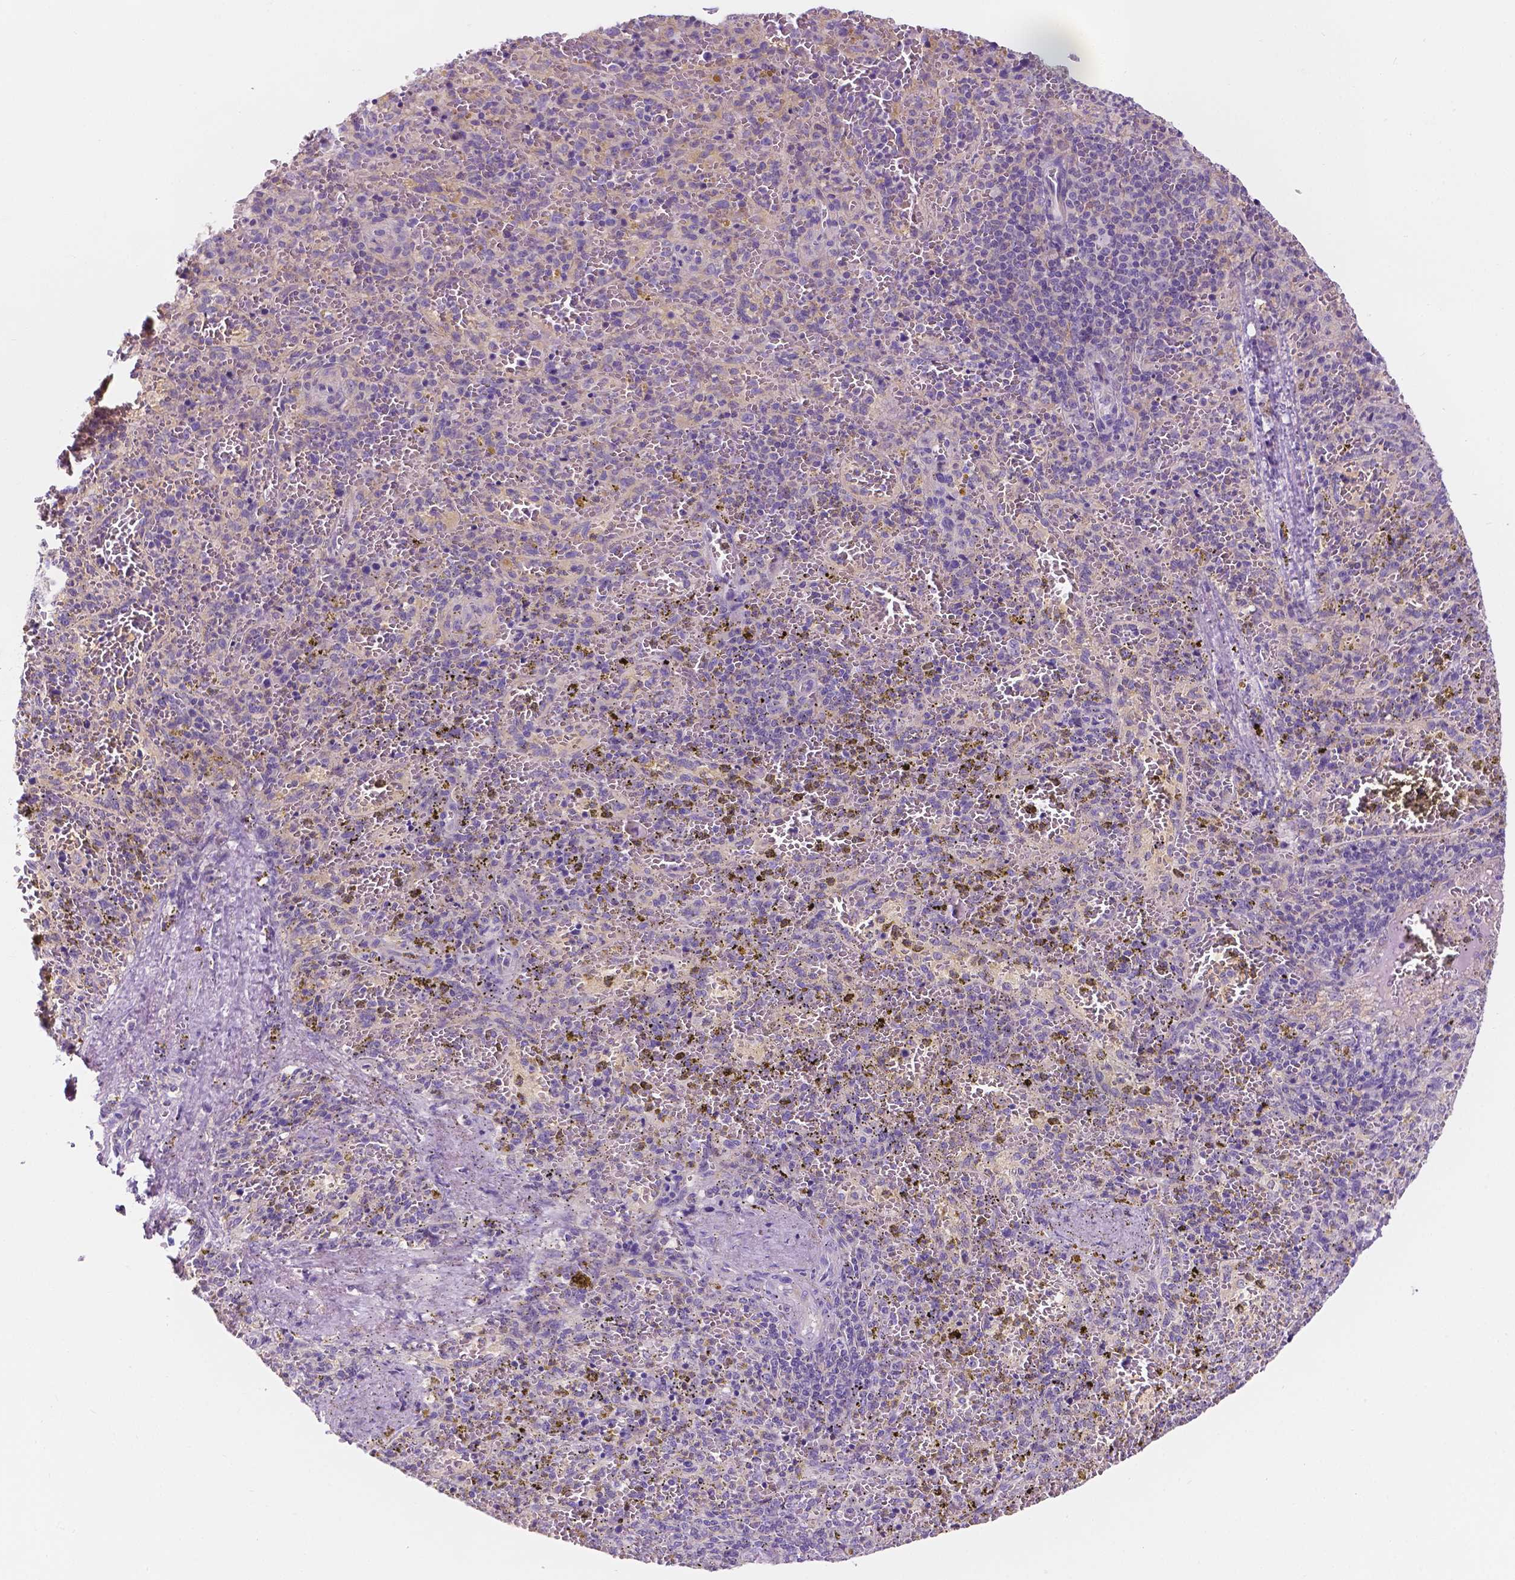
{"staining": {"intensity": "negative", "quantity": "none", "location": "none"}, "tissue": "spleen", "cell_type": "Cells in red pulp", "image_type": "normal", "snomed": [{"axis": "morphology", "description": "Normal tissue, NOS"}, {"axis": "topography", "description": "Spleen"}], "caption": "The micrograph shows no significant positivity in cells in red pulp of spleen. The staining is performed using DAB brown chromogen with nuclei counter-stained in using hematoxylin.", "gene": "SIRT2", "patient": {"sex": "female", "age": 50}}